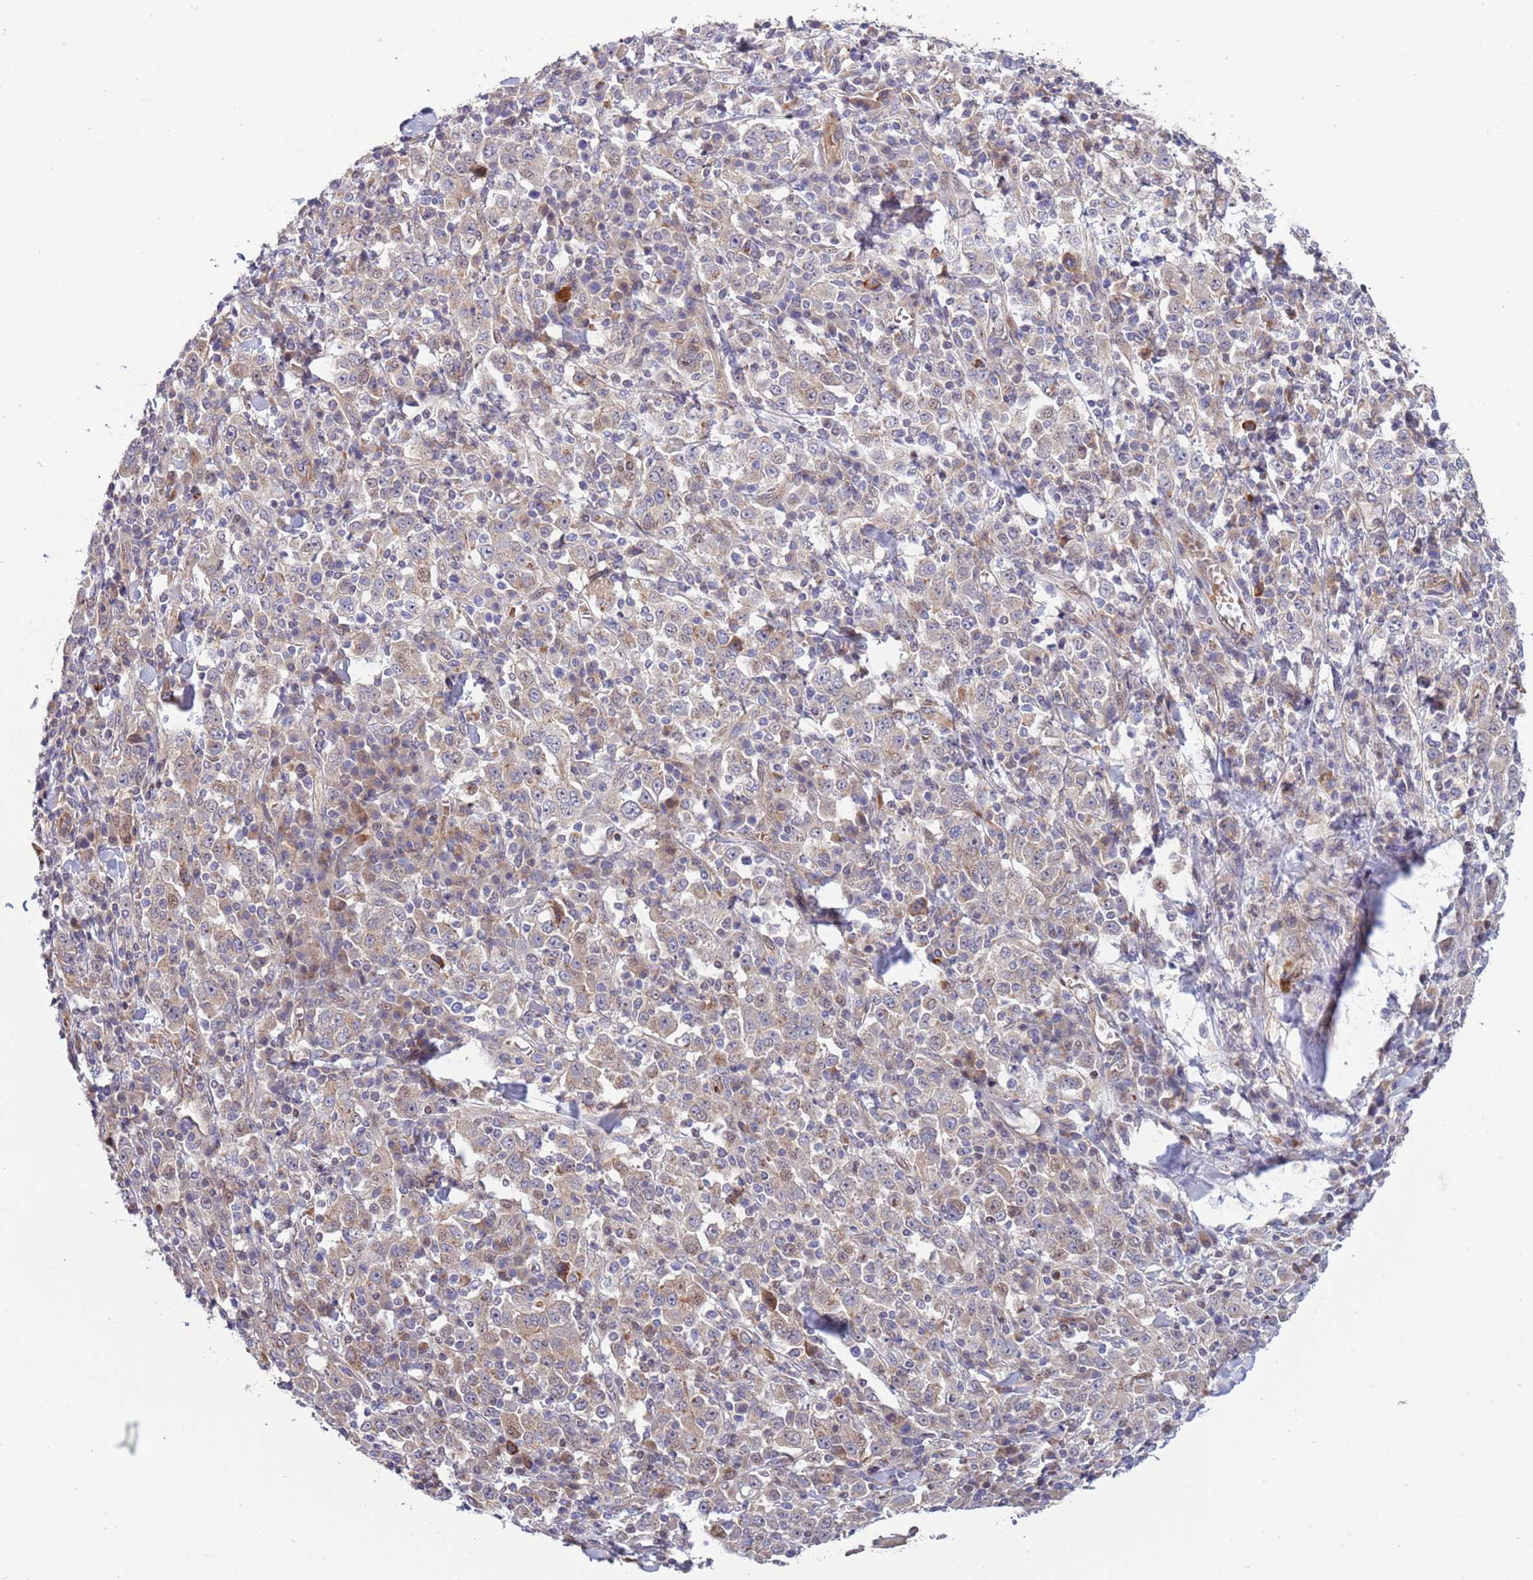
{"staining": {"intensity": "weak", "quantity": "25%-75%", "location": "cytoplasmic/membranous"}, "tissue": "stomach cancer", "cell_type": "Tumor cells", "image_type": "cancer", "snomed": [{"axis": "morphology", "description": "Normal tissue, NOS"}, {"axis": "morphology", "description": "Adenocarcinoma, NOS"}, {"axis": "topography", "description": "Stomach, upper"}, {"axis": "topography", "description": "Stomach"}], "caption": "Immunohistochemistry (IHC) (DAB) staining of human adenocarcinoma (stomach) exhibits weak cytoplasmic/membranous protein expression in about 25%-75% of tumor cells.", "gene": "ITGB6", "patient": {"sex": "male", "age": 59}}